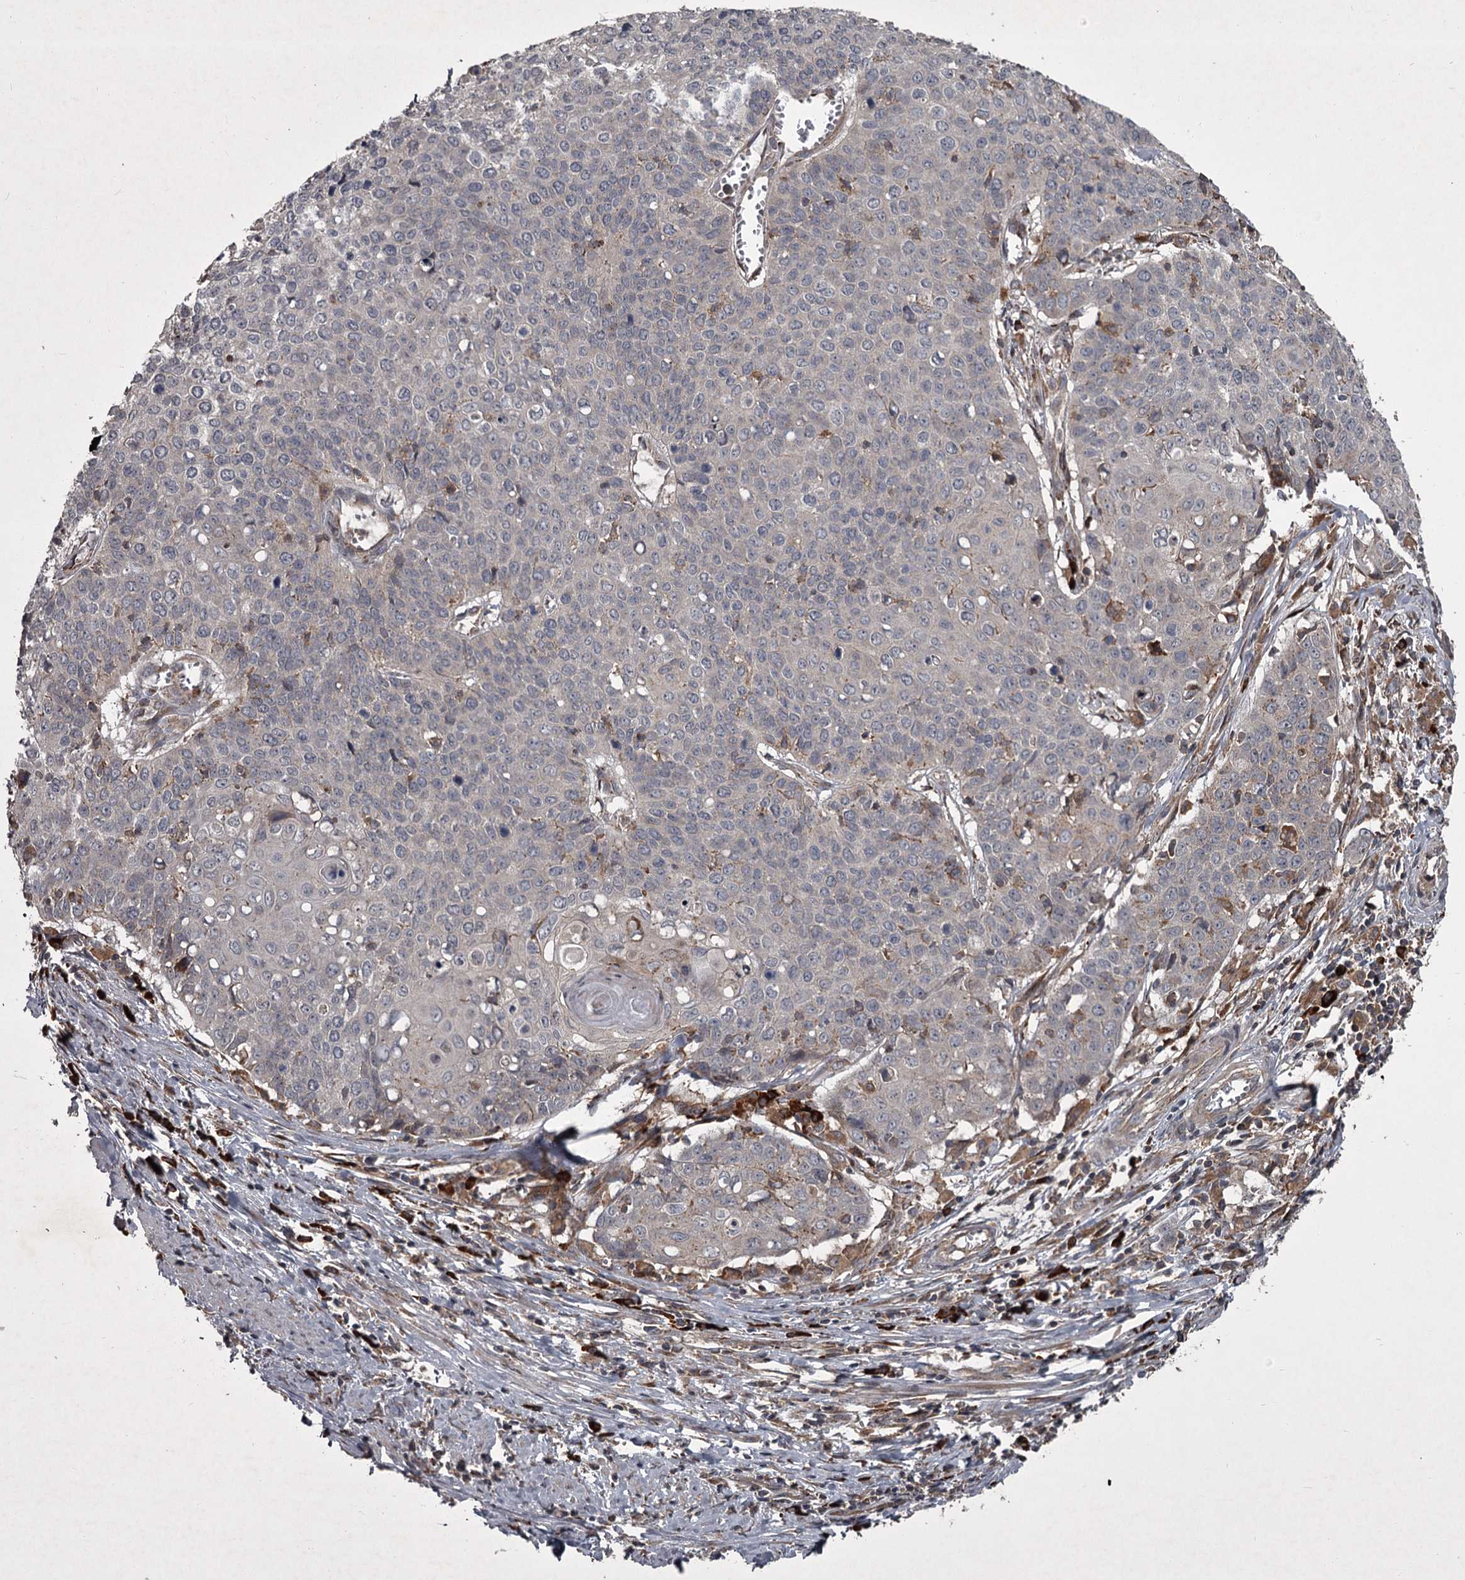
{"staining": {"intensity": "negative", "quantity": "none", "location": "none"}, "tissue": "cervical cancer", "cell_type": "Tumor cells", "image_type": "cancer", "snomed": [{"axis": "morphology", "description": "Squamous cell carcinoma, NOS"}, {"axis": "topography", "description": "Cervix"}], "caption": "Tumor cells show no significant protein staining in cervical squamous cell carcinoma. (DAB immunohistochemistry (IHC), high magnification).", "gene": "UNC93B1", "patient": {"sex": "female", "age": 39}}